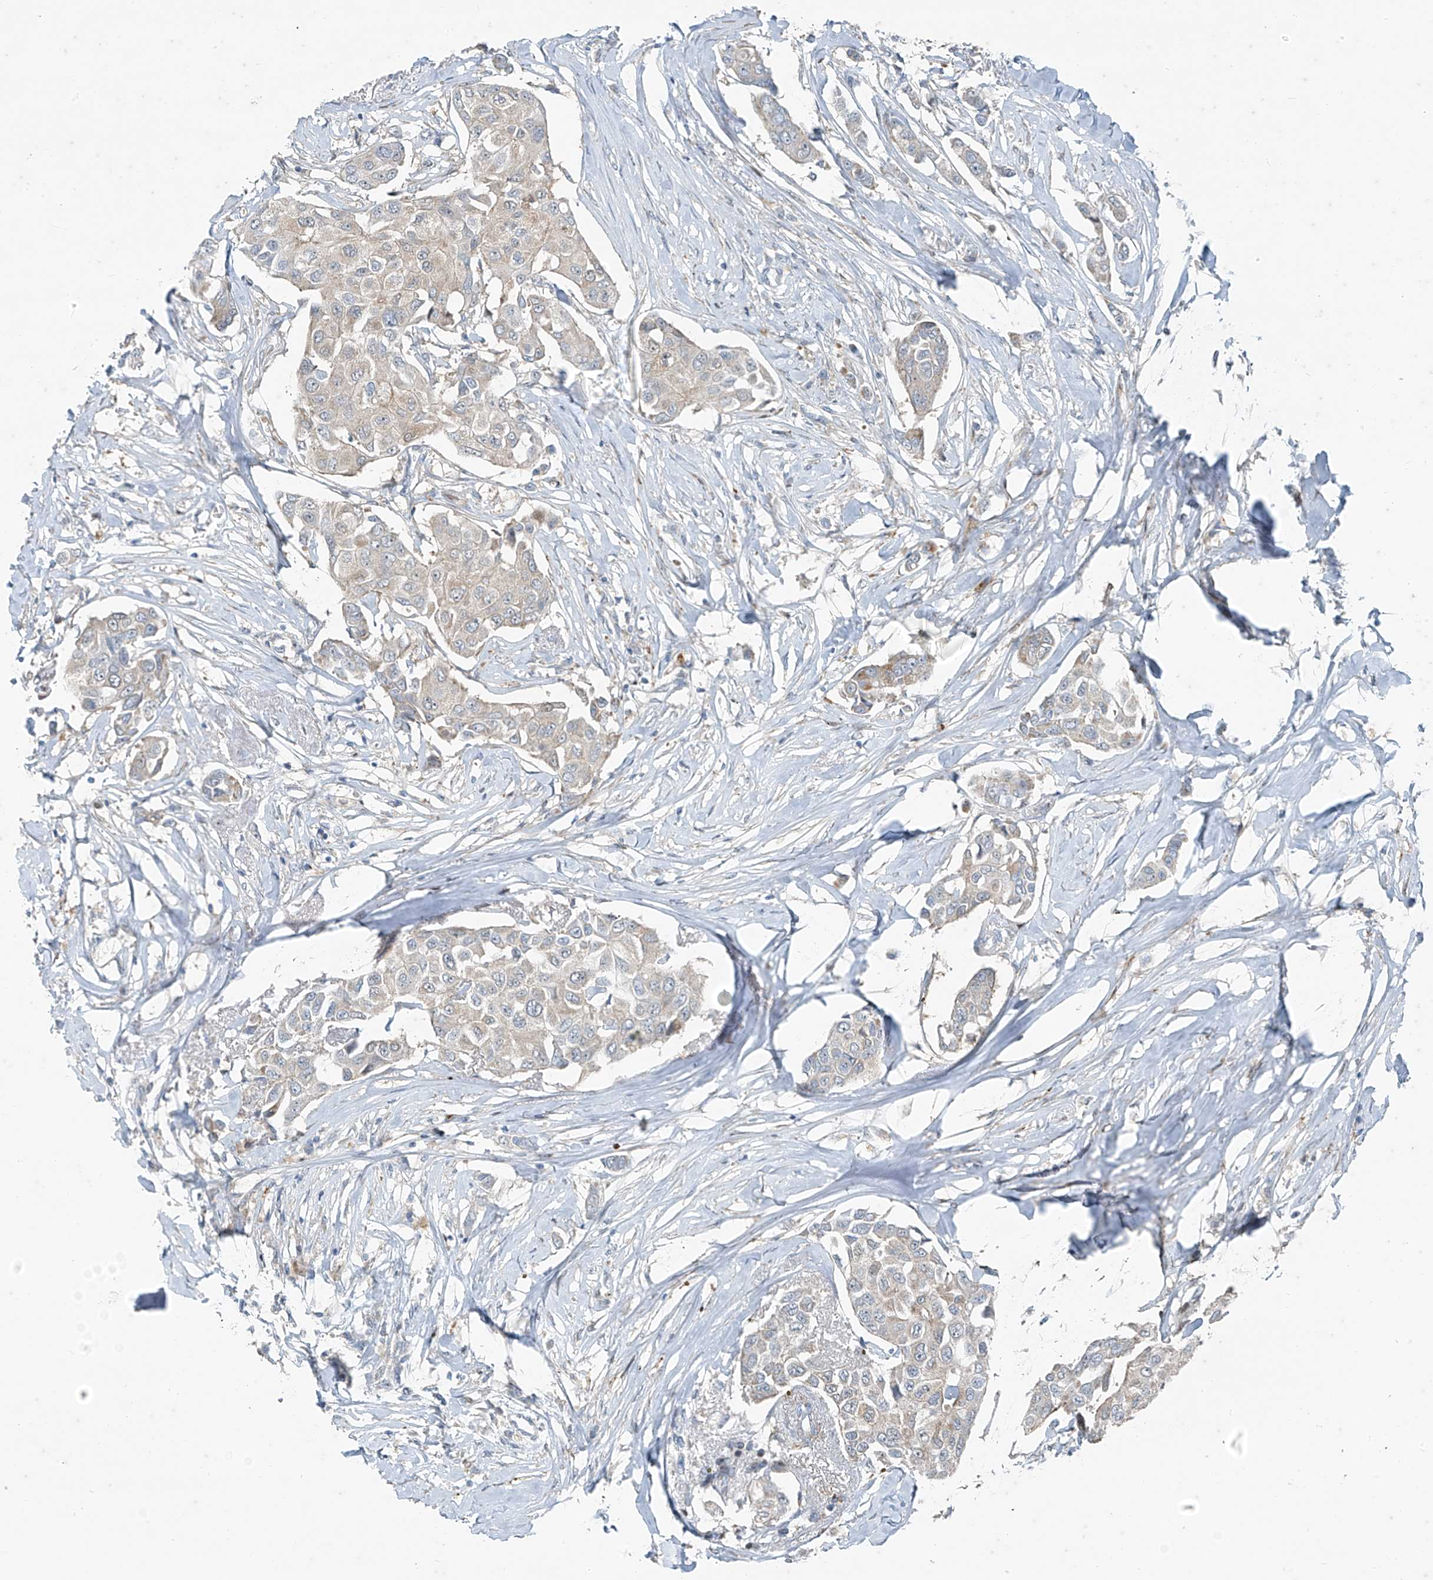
{"staining": {"intensity": "weak", "quantity": "<25%", "location": "cytoplasmic/membranous"}, "tissue": "breast cancer", "cell_type": "Tumor cells", "image_type": "cancer", "snomed": [{"axis": "morphology", "description": "Duct carcinoma"}, {"axis": "topography", "description": "Breast"}], "caption": "Tumor cells show no significant staining in invasive ductal carcinoma (breast).", "gene": "PPCS", "patient": {"sex": "female", "age": 80}}